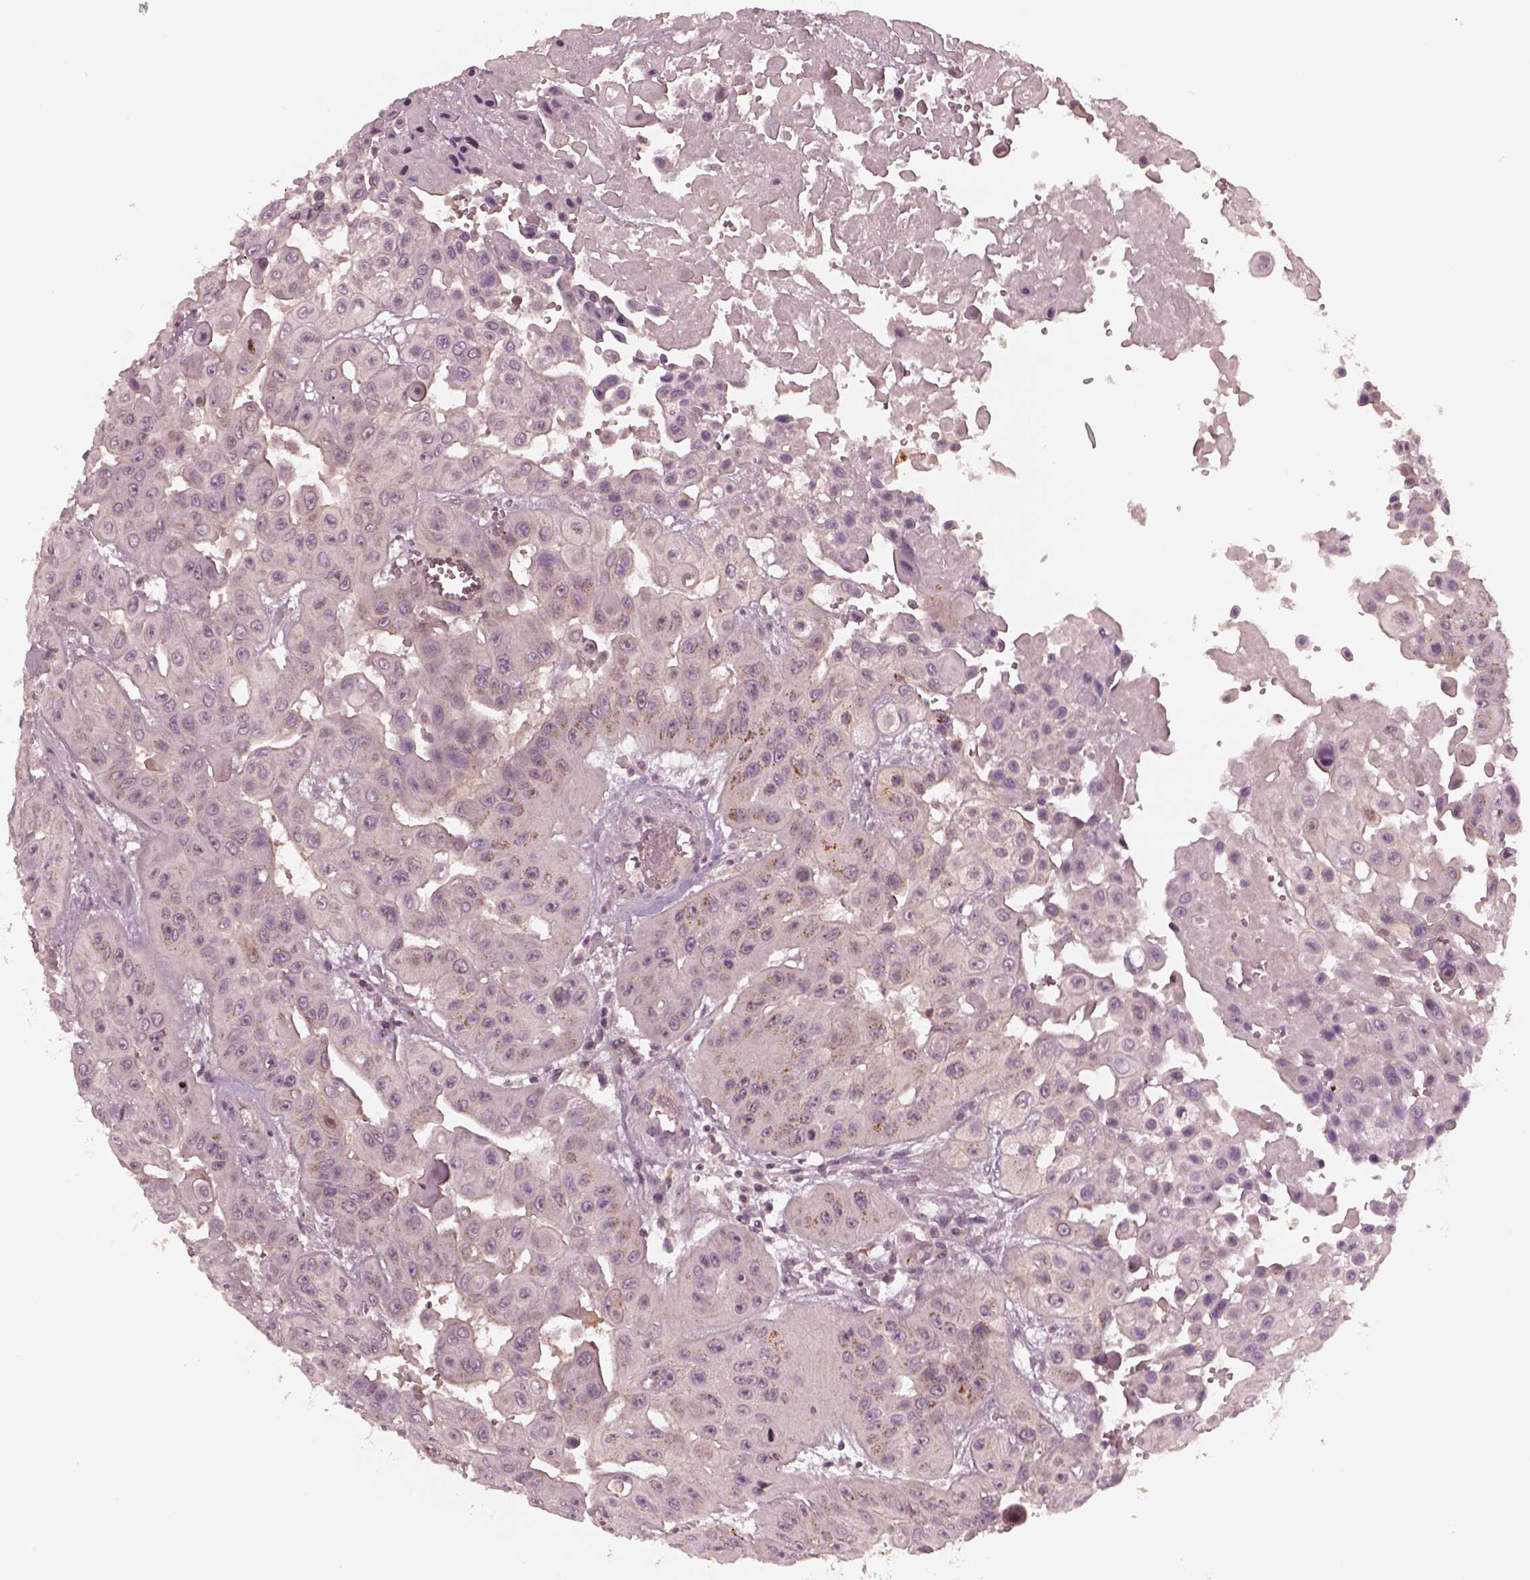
{"staining": {"intensity": "moderate", "quantity": "<25%", "location": "cytoplasmic/membranous"}, "tissue": "head and neck cancer", "cell_type": "Tumor cells", "image_type": "cancer", "snomed": [{"axis": "morphology", "description": "Adenocarcinoma, NOS"}, {"axis": "topography", "description": "Head-Neck"}], "caption": "Immunohistochemistry (IHC) of human head and neck cancer reveals low levels of moderate cytoplasmic/membranous staining in approximately <25% of tumor cells.", "gene": "SDCBP2", "patient": {"sex": "male", "age": 73}}